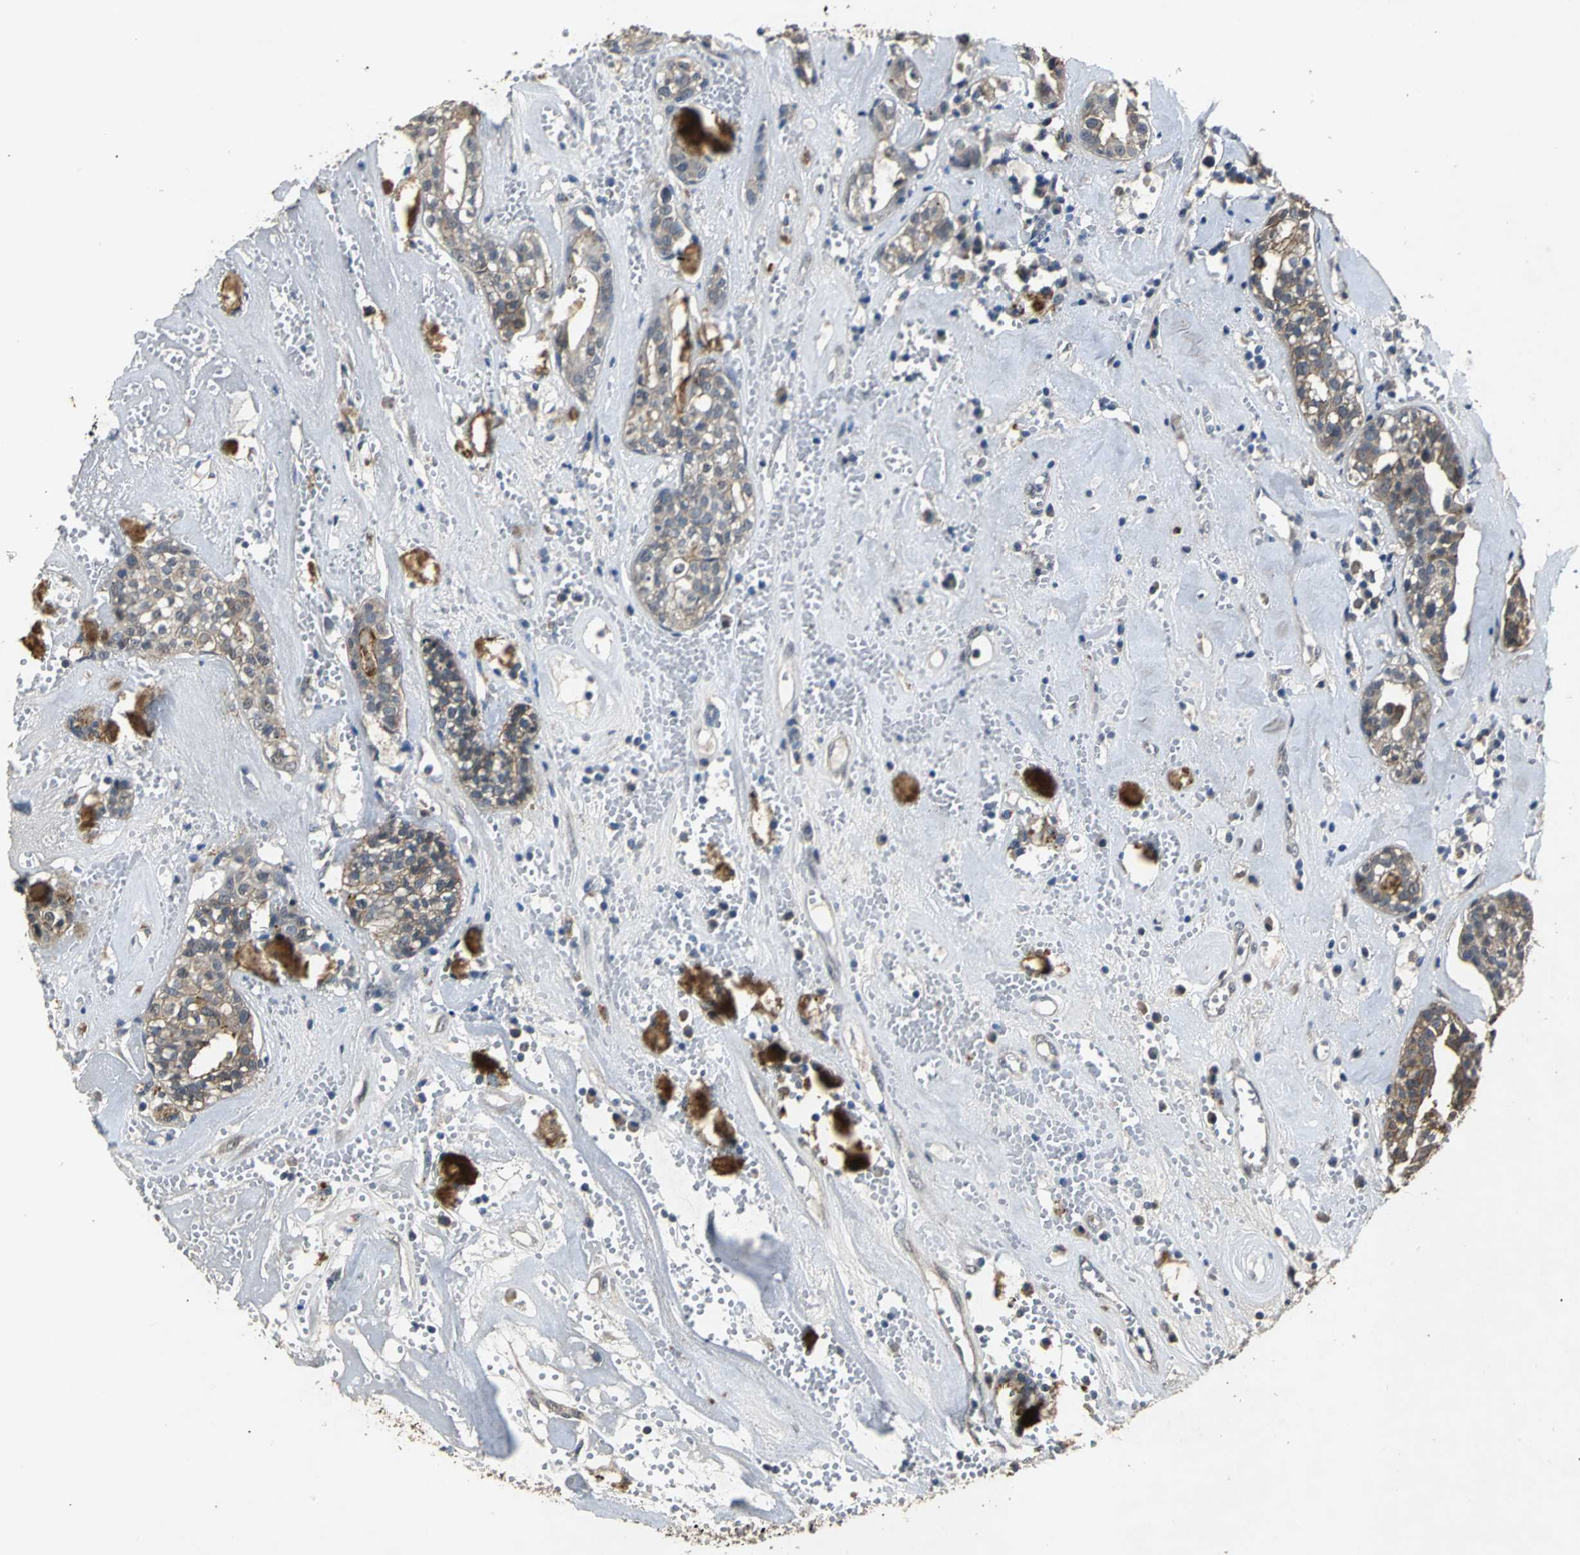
{"staining": {"intensity": "moderate", "quantity": ">75%", "location": "cytoplasmic/membranous"}, "tissue": "head and neck cancer", "cell_type": "Tumor cells", "image_type": "cancer", "snomed": [{"axis": "morphology", "description": "Adenocarcinoma, NOS"}, {"axis": "topography", "description": "Salivary gland"}, {"axis": "topography", "description": "Head-Neck"}], "caption": "Human adenocarcinoma (head and neck) stained with a brown dye exhibits moderate cytoplasmic/membranous positive staining in approximately >75% of tumor cells.", "gene": "OCLN", "patient": {"sex": "female", "age": 65}}